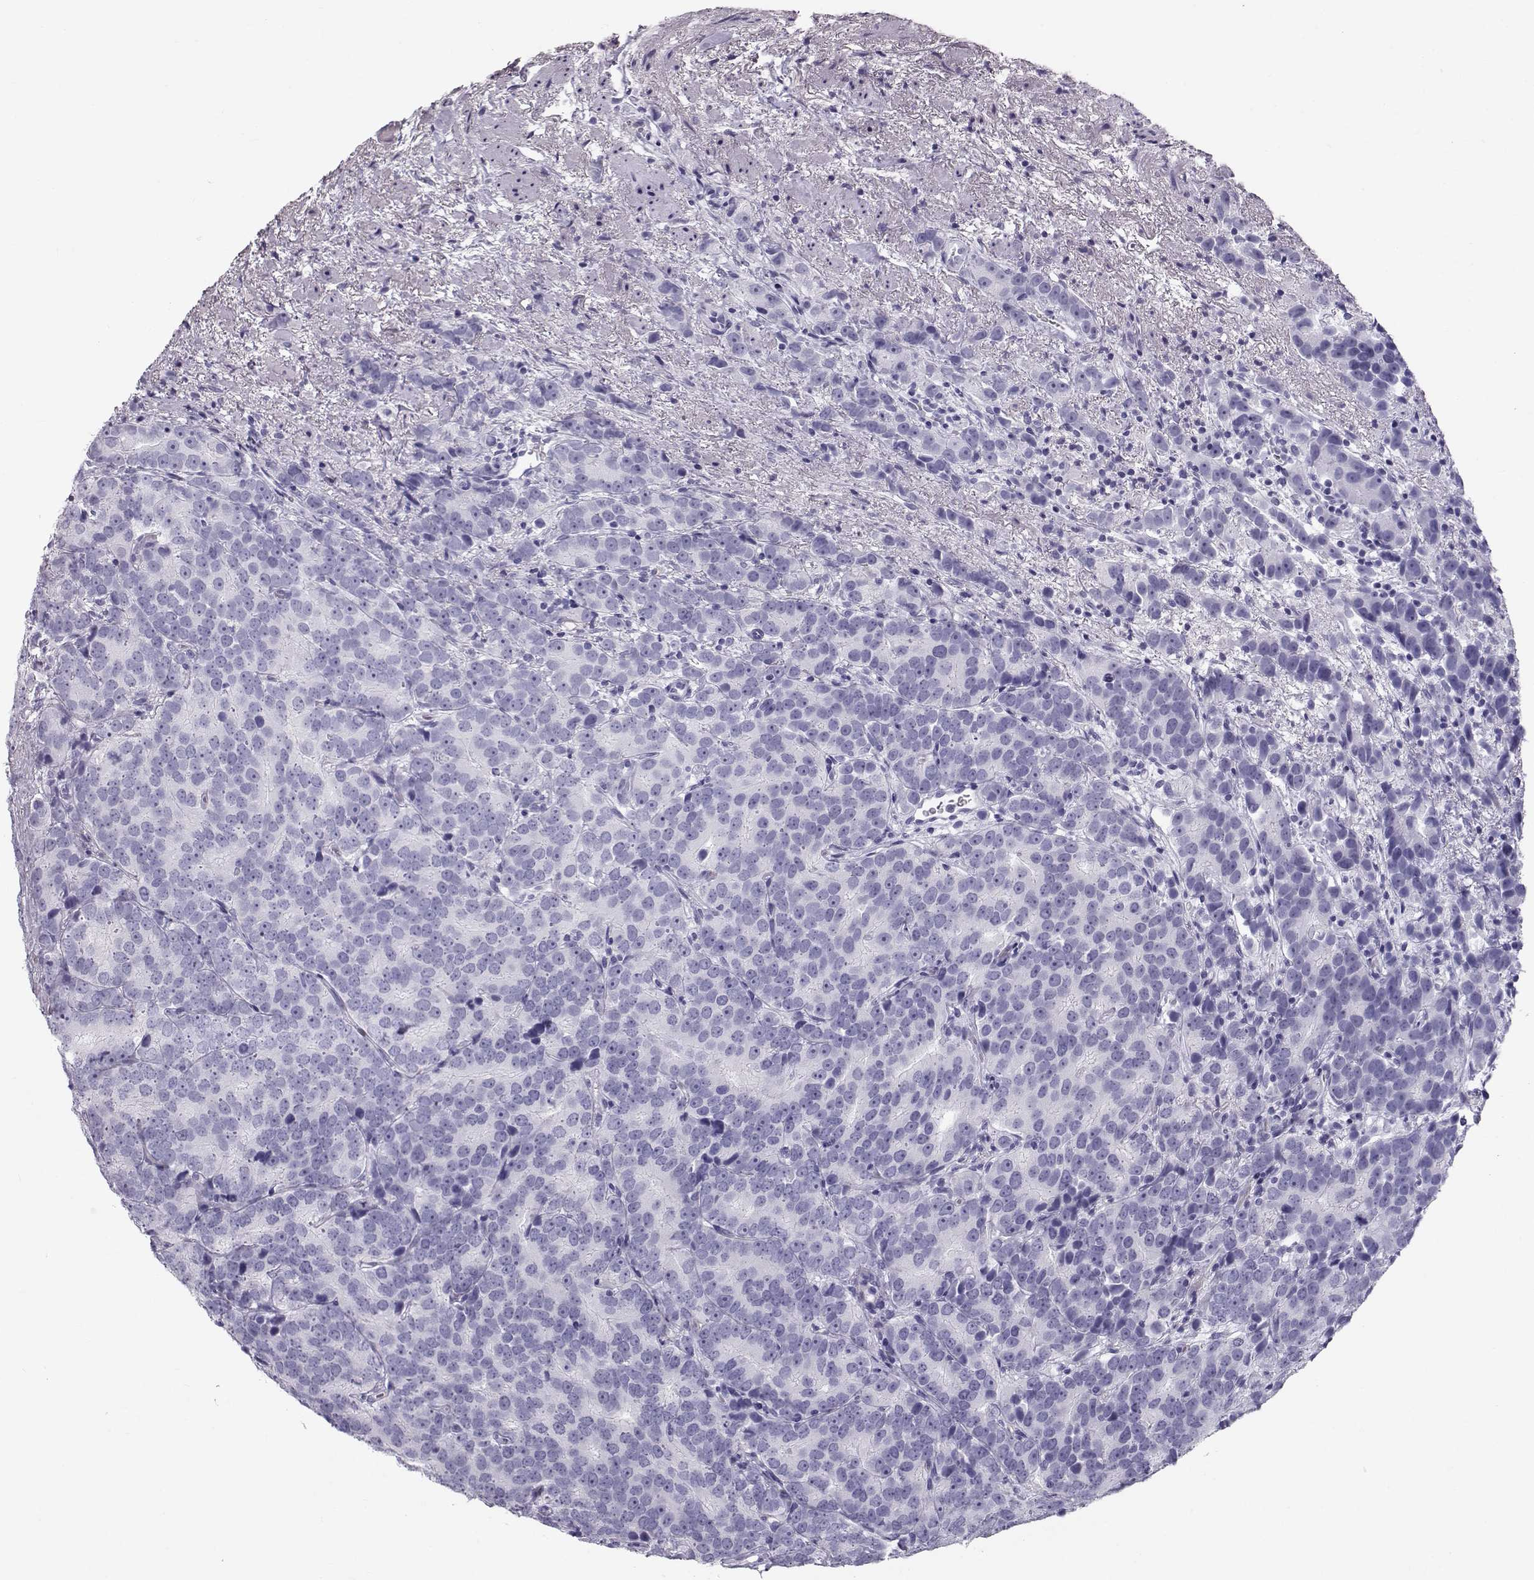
{"staining": {"intensity": "negative", "quantity": "none", "location": "none"}, "tissue": "prostate cancer", "cell_type": "Tumor cells", "image_type": "cancer", "snomed": [{"axis": "morphology", "description": "Adenocarcinoma, High grade"}, {"axis": "topography", "description": "Prostate"}], "caption": "An IHC histopathology image of high-grade adenocarcinoma (prostate) is shown. There is no staining in tumor cells of high-grade adenocarcinoma (prostate). The staining is performed using DAB brown chromogen with nuclei counter-stained in using hematoxylin.", "gene": "RD3", "patient": {"sex": "male", "age": 90}}